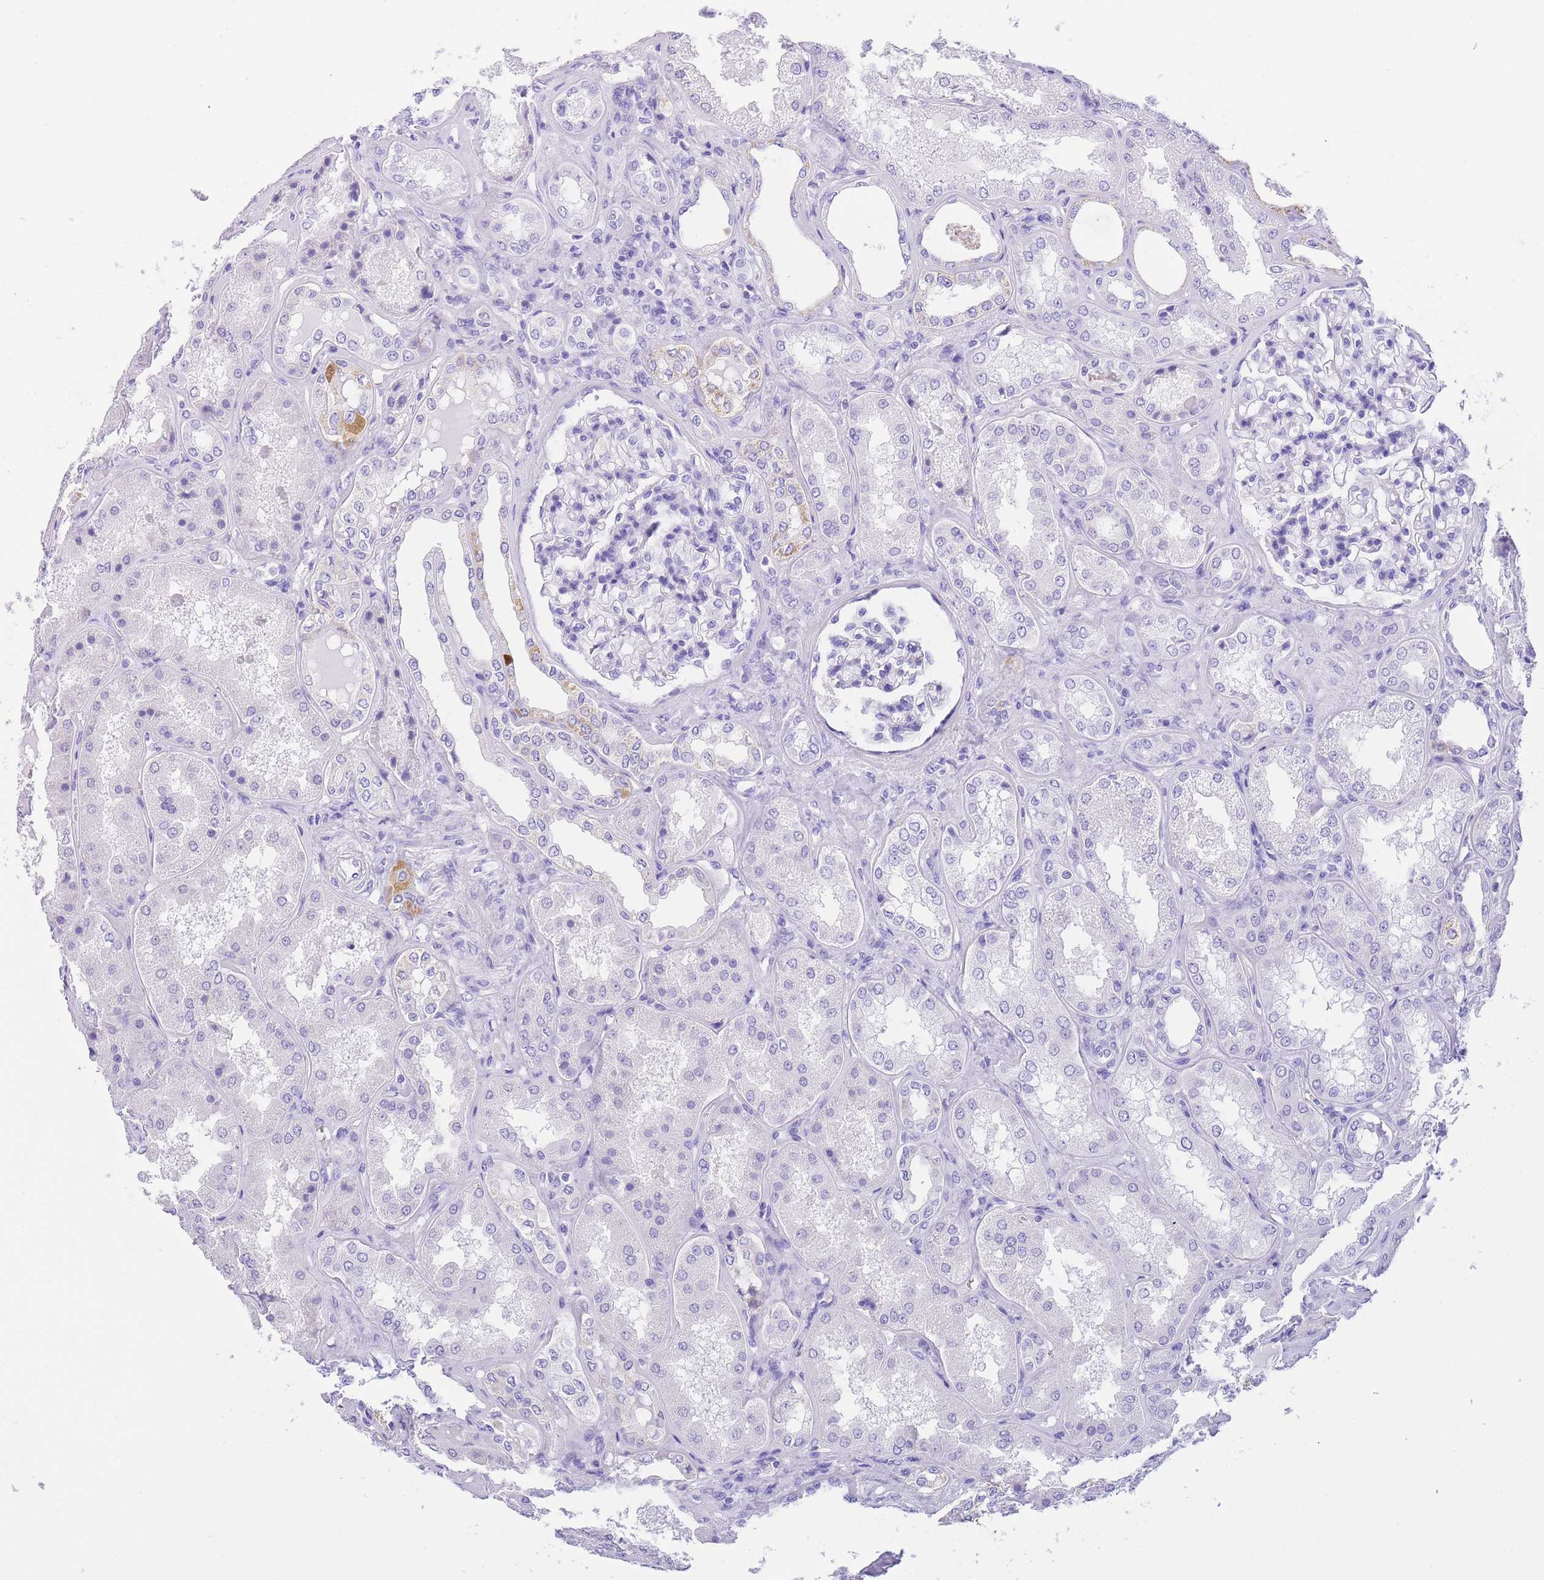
{"staining": {"intensity": "negative", "quantity": "none", "location": "none"}, "tissue": "kidney", "cell_type": "Cells in glomeruli", "image_type": "normal", "snomed": [{"axis": "morphology", "description": "Normal tissue, NOS"}, {"axis": "topography", "description": "Kidney"}], "caption": "Immunohistochemistry micrograph of benign human kidney stained for a protein (brown), which demonstrates no staining in cells in glomeruli. The staining was performed using DAB (3,3'-diaminobenzidine) to visualize the protein expression in brown, while the nuclei were stained in blue with hematoxylin (Magnification: 20x).", "gene": "NKD2", "patient": {"sex": "female", "age": 56}}